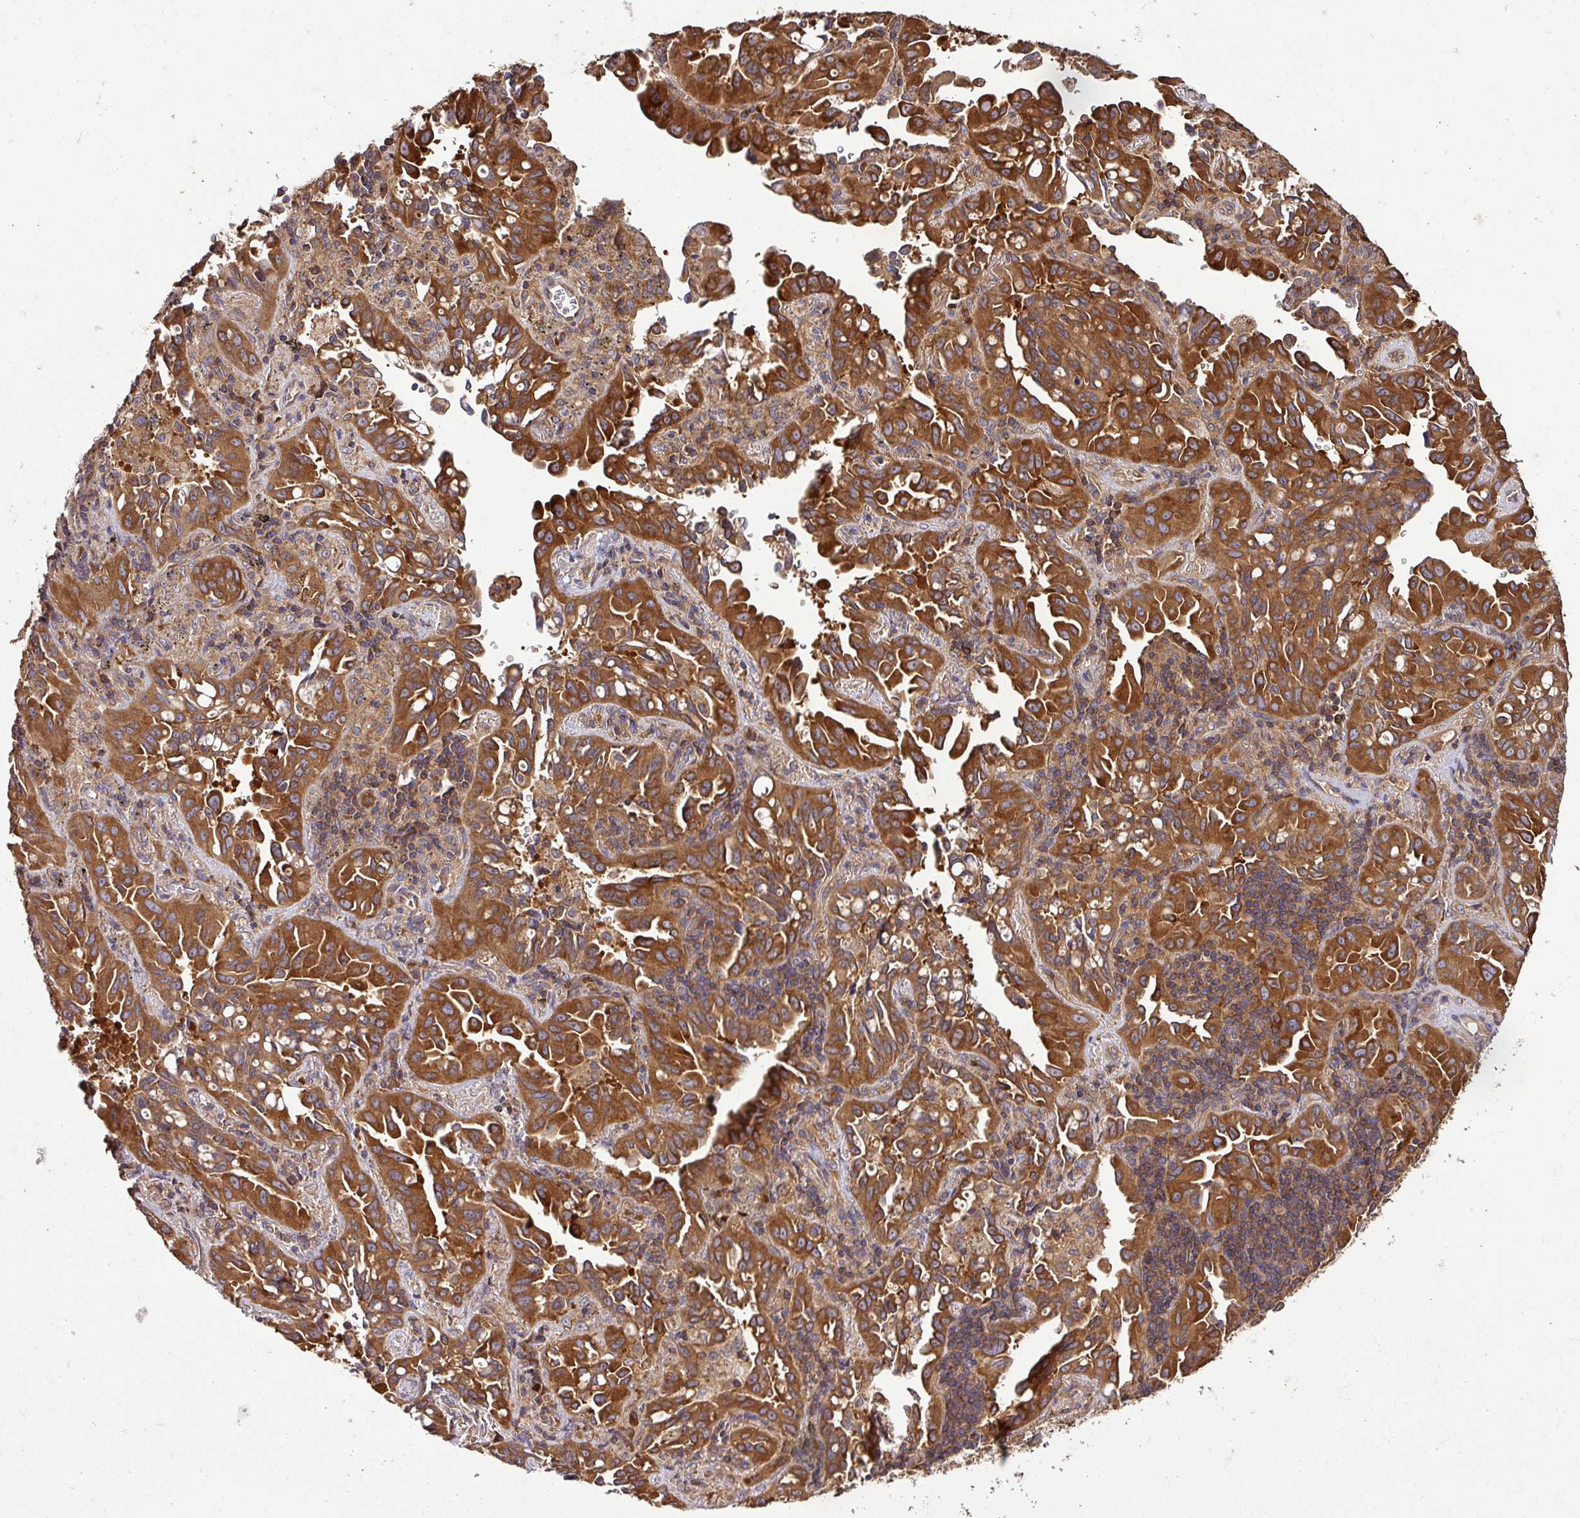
{"staining": {"intensity": "moderate", "quantity": ">75%", "location": "cytoplasmic/membranous"}, "tissue": "lung cancer", "cell_type": "Tumor cells", "image_type": "cancer", "snomed": [{"axis": "morphology", "description": "Adenocarcinoma, NOS"}, {"axis": "topography", "description": "Lung"}], "caption": "Lung adenocarcinoma stained for a protein shows moderate cytoplasmic/membranous positivity in tumor cells. (DAB (3,3'-diaminobenzidine) IHC, brown staining for protein, blue staining for nuclei).", "gene": "GSPT1", "patient": {"sex": "male", "age": 68}}